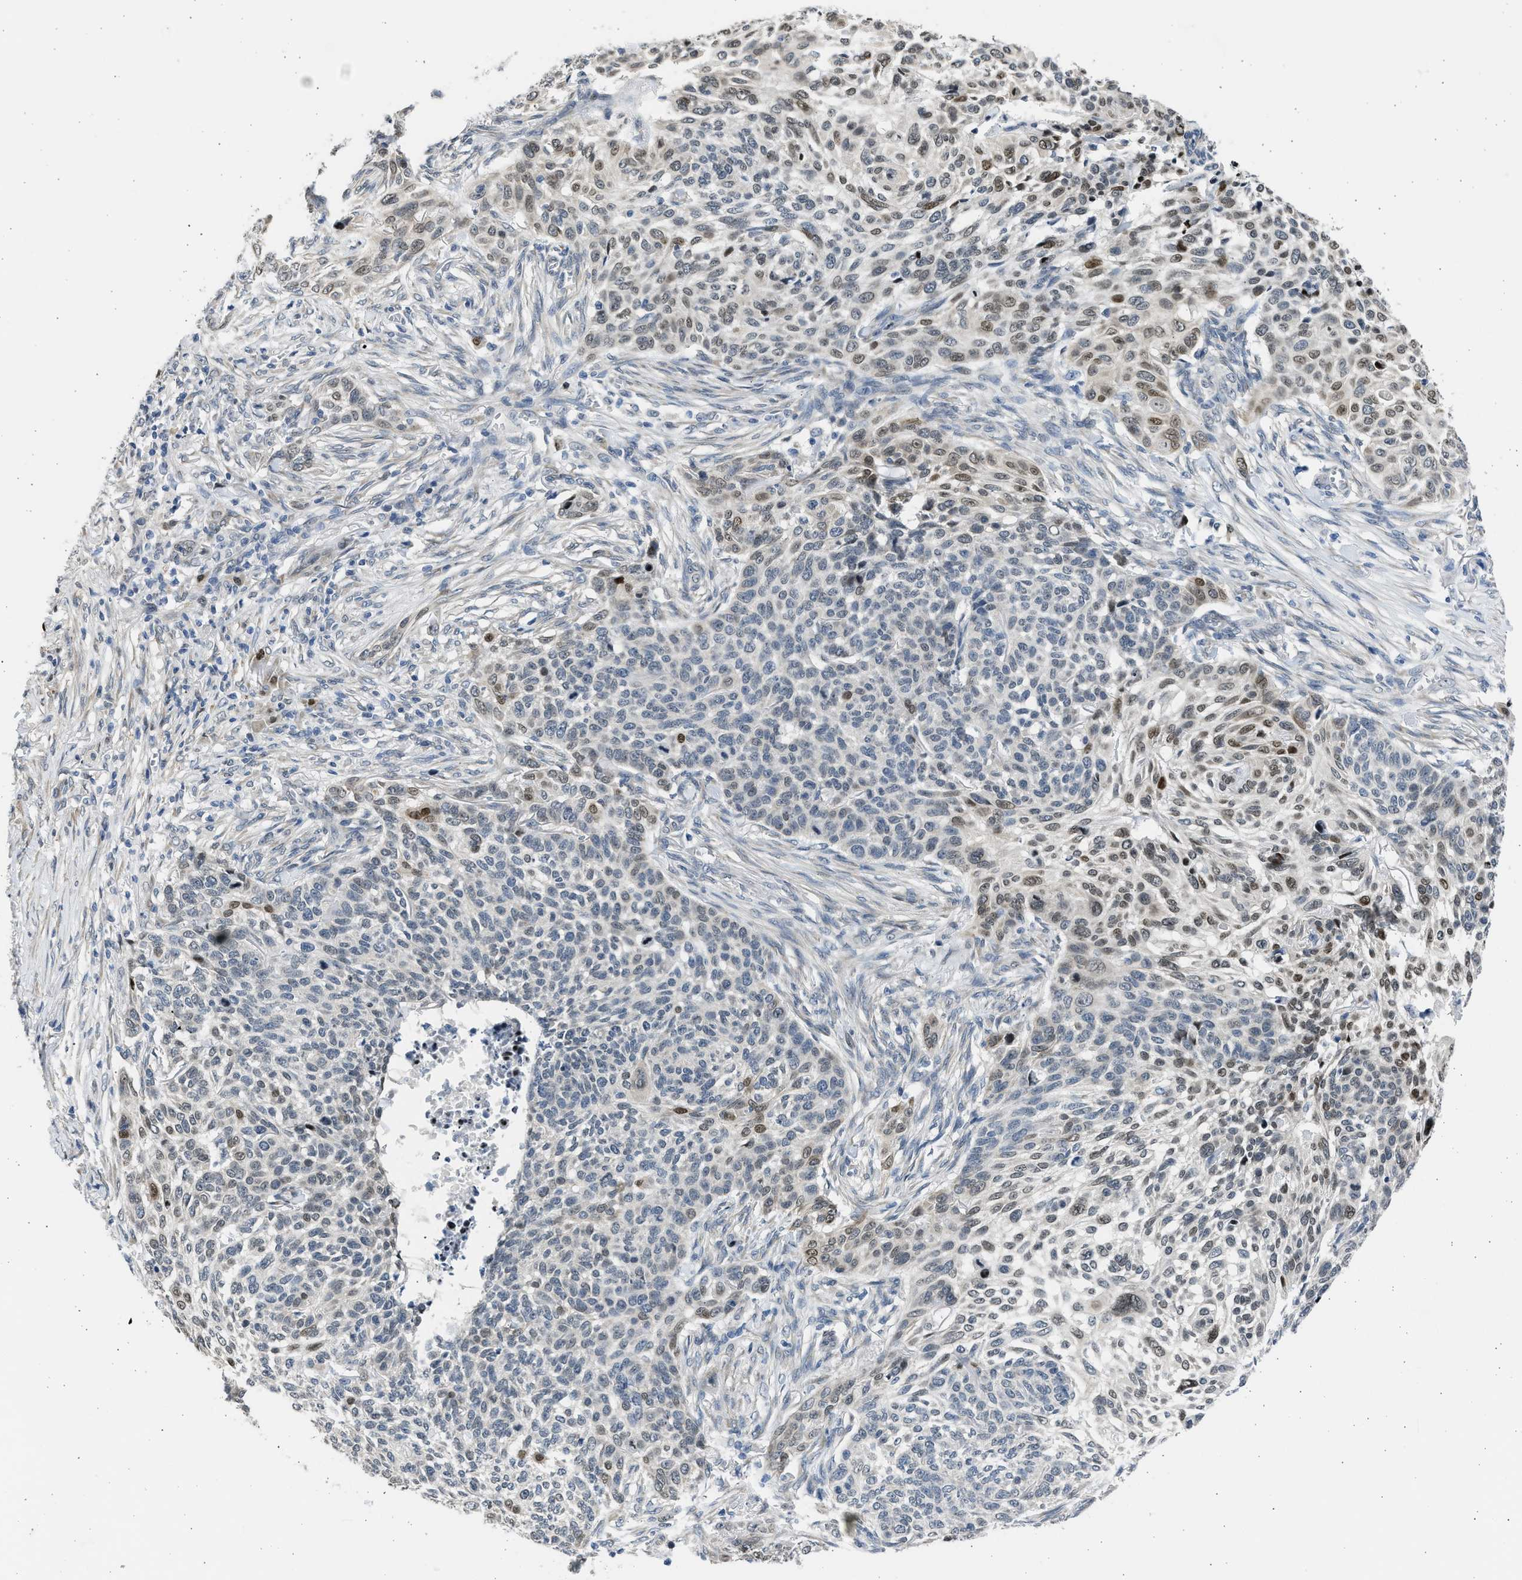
{"staining": {"intensity": "moderate", "quantity": "25%-75%", "location": "nuclear"}, "tissue": "skin cancer", "cell_type": "Tumor cells", "image_type": "cancer", "snomed": [{"axis": "morphology", "description": "Basal cell carcinoma"}, {"axis": "topography", "description": "Skin"}], "caption": "There is medium levels of moderate nuclear staining in tumor cells of skin cancer, as demonstrated by immunohistochemical staining (brown color).", "gene": "HMGN3", "patient": {"sex": "male", "age": 85}}